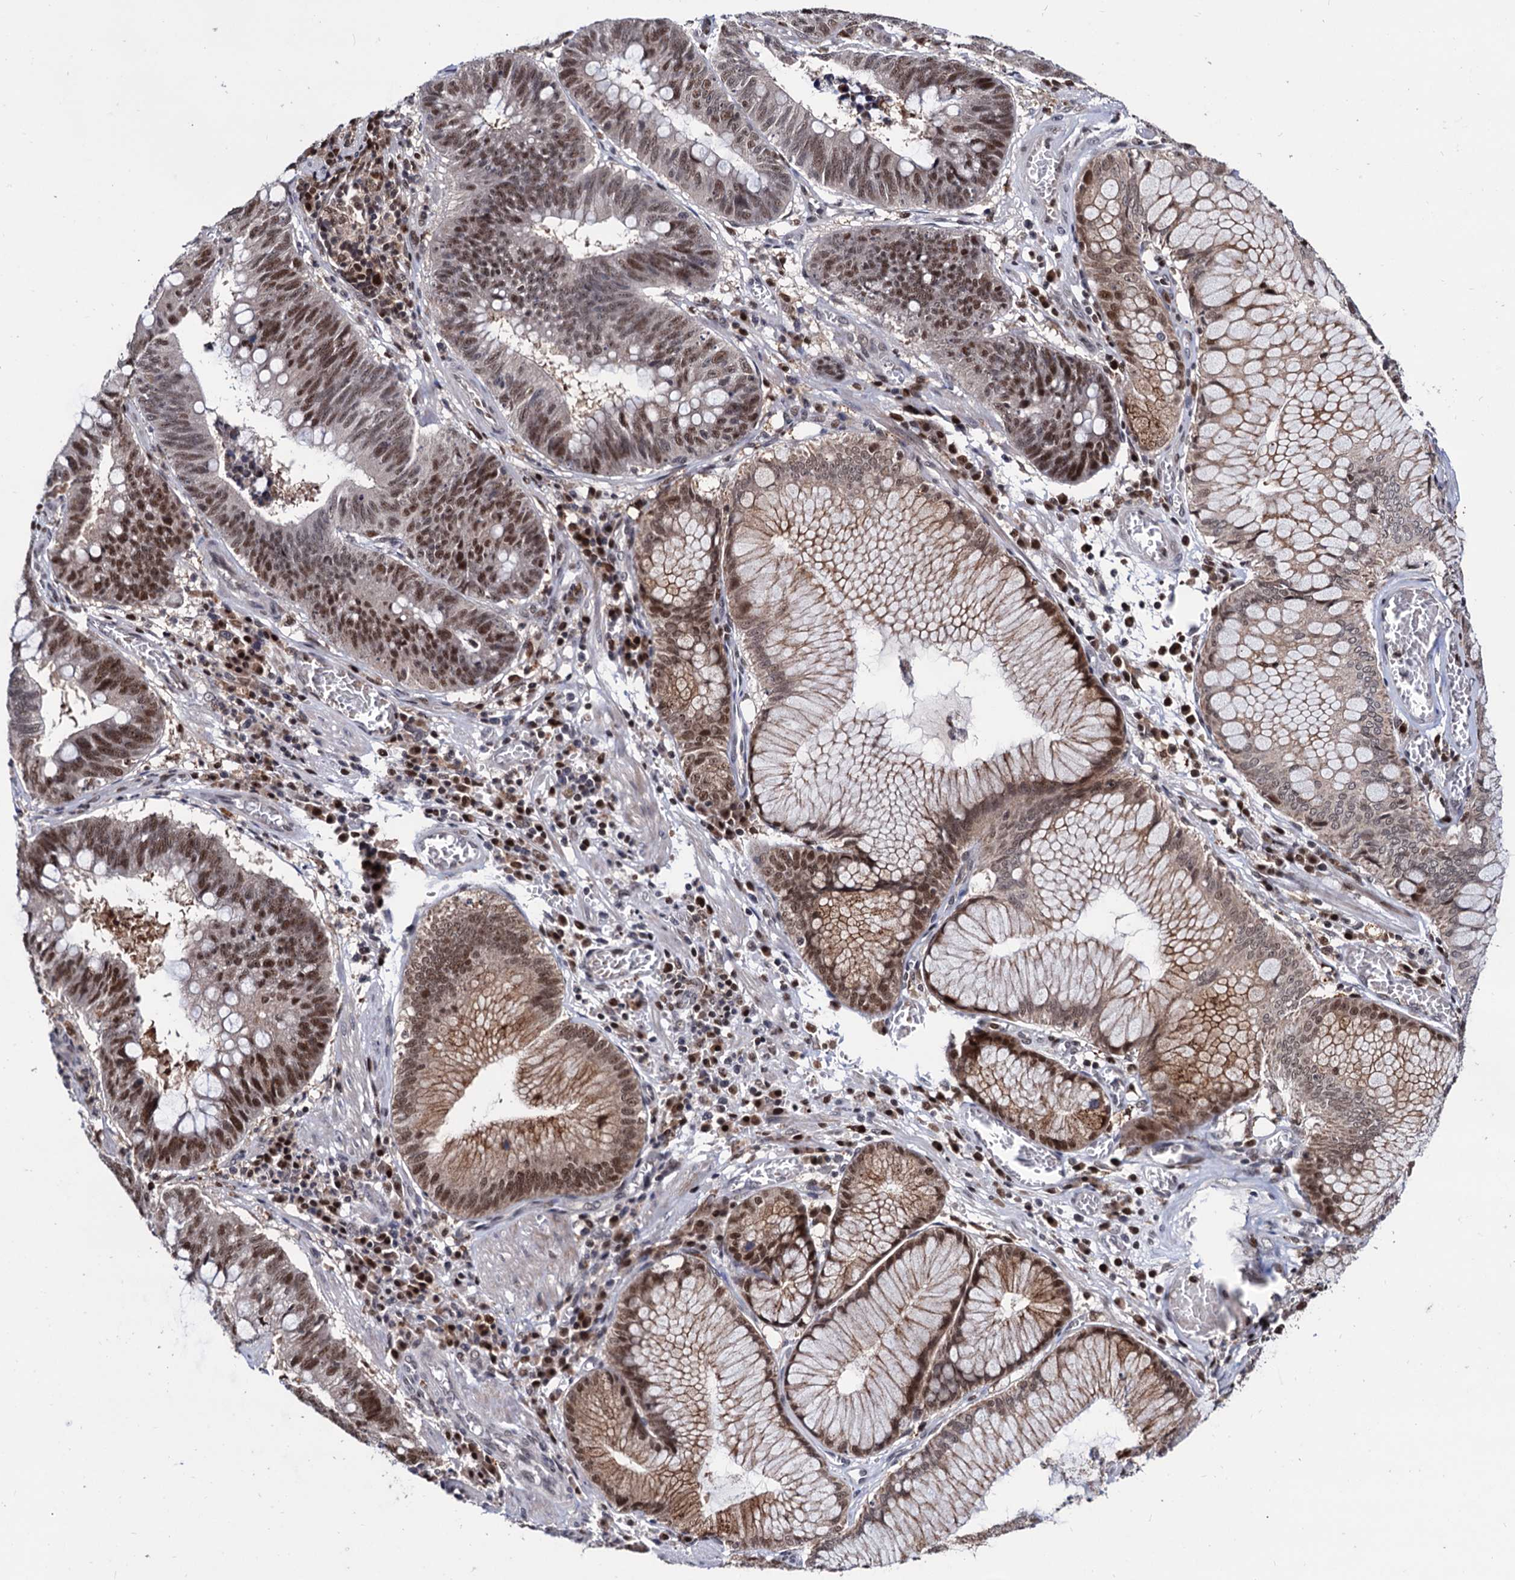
{"staining": {"intensity": "moderate", "quantity": ">75%", "location": "cytoplasmic/membranous,nuclear"}, "tissue": "stomach cancer", "cell_type": "Tumor cells", "image_type": "cancer", "snomed": [{"axis": "morphology", "description": "Adenocarcinoma, NOS"}, {"axis": "topography", "description": "Stomach"}], "caption": "Immunohistochemistry (IHC) (DAB (3,3'-diaminobenzidine)) staining of human stomach adenocarcinoma exhibits moderate cytoplasmic/membranous and nuclear protein expression in about >75% of tumor cells.", "gene": "RNASEH2B", "patient": {"sex": "male", "age": 59}}